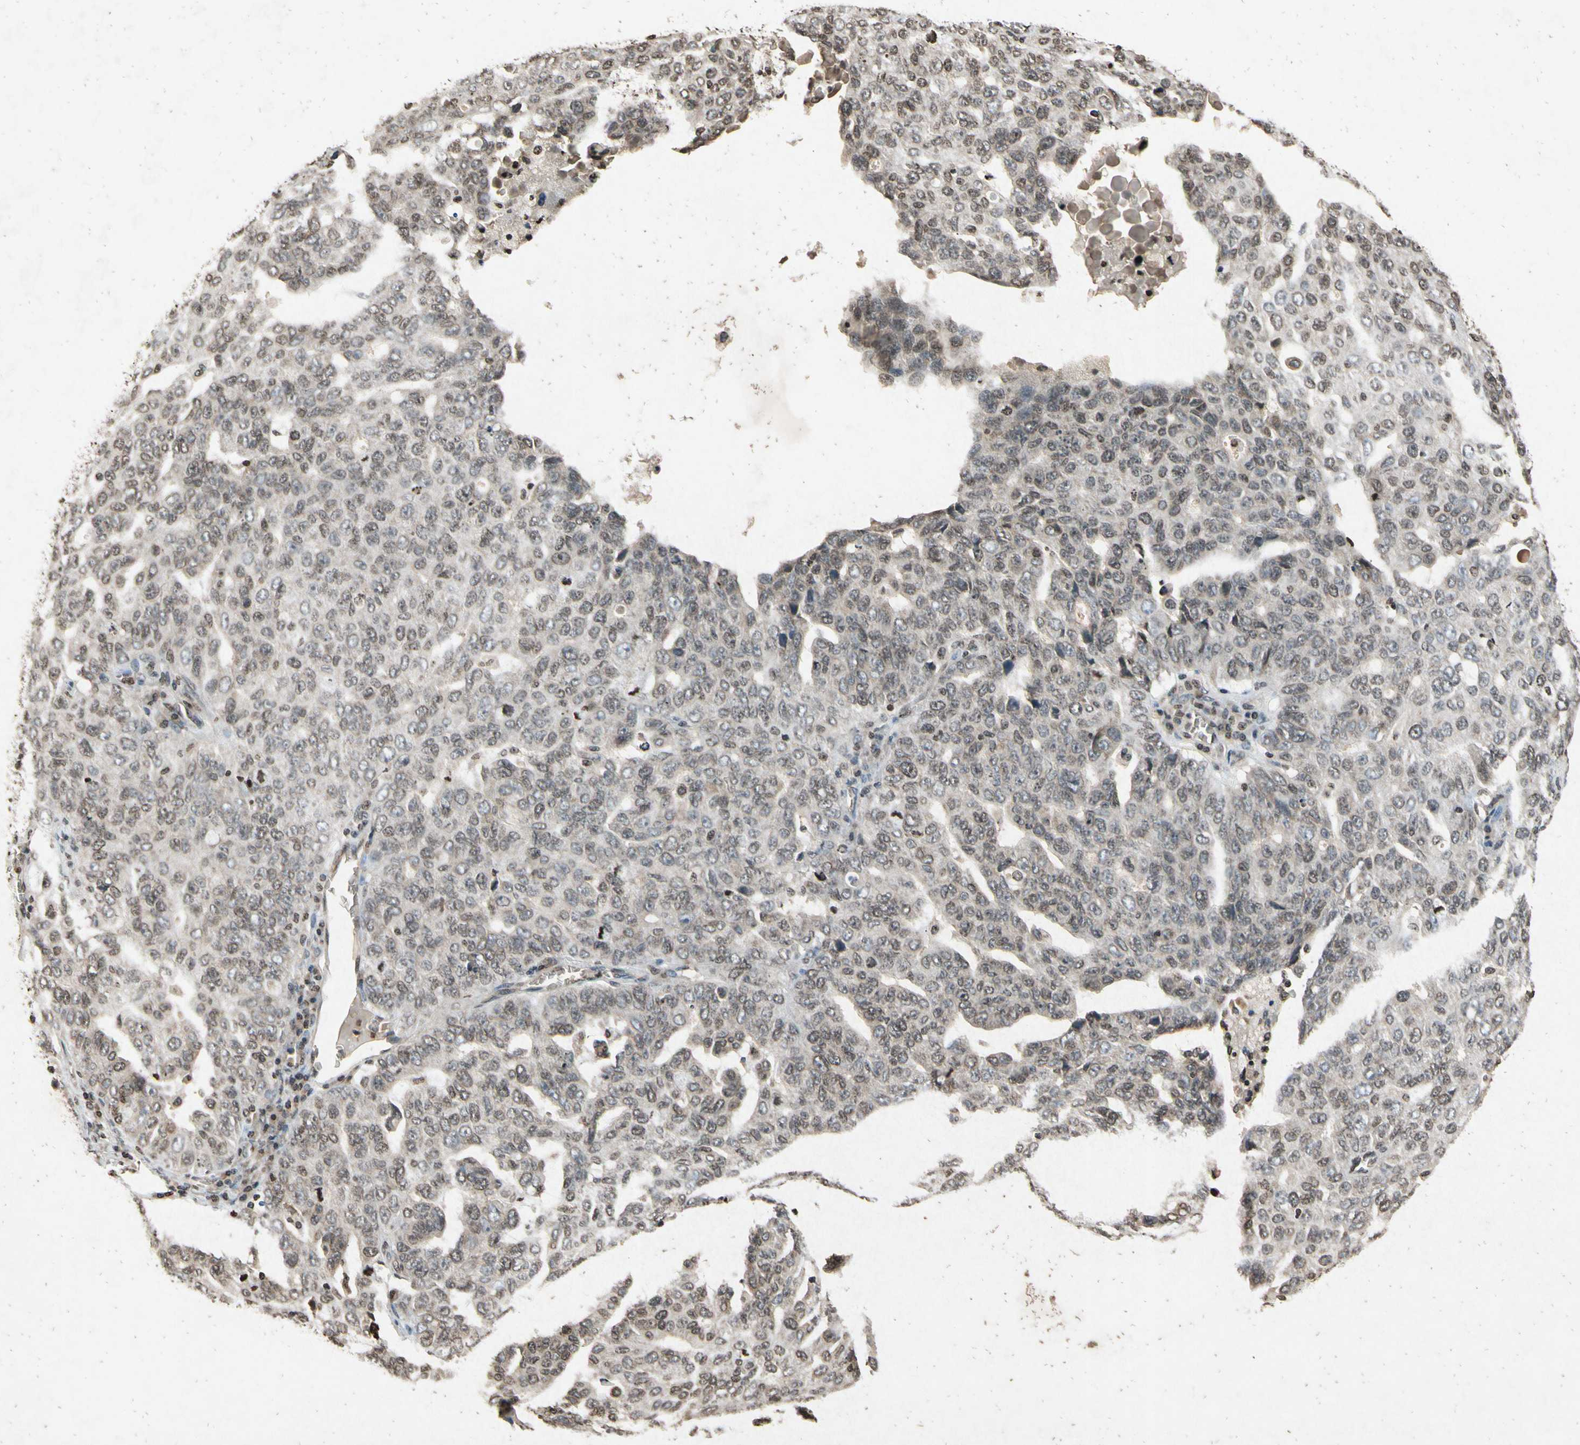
{"staining": {"intensity": "moderate", "quantity": "25%-75%", "location": "cytoplasmic/membranous,nuclear"}, "tissue": "ovarian cancer", "cell_type": "Tumor cells", "image_type": "cancer", "snomed": [{"axis": "morphology", "description": "Carcinoma, endometroid"}, {"axis": "topography", "description": "Ovary"}], "caption": "Immunohistochemical staining of ovarian cancer (endometroid carcinoma) reveals medium levels of moderate cytoplasmic/membranous and nuclear protein staining in approximately 25%-75% of tumor cells. Immunohistochemistry (ihc) stains the protein in brown and the nuclei are stained blue.", "gene": "HOXB3", "patient": {"sex": "female", "age": 62}}